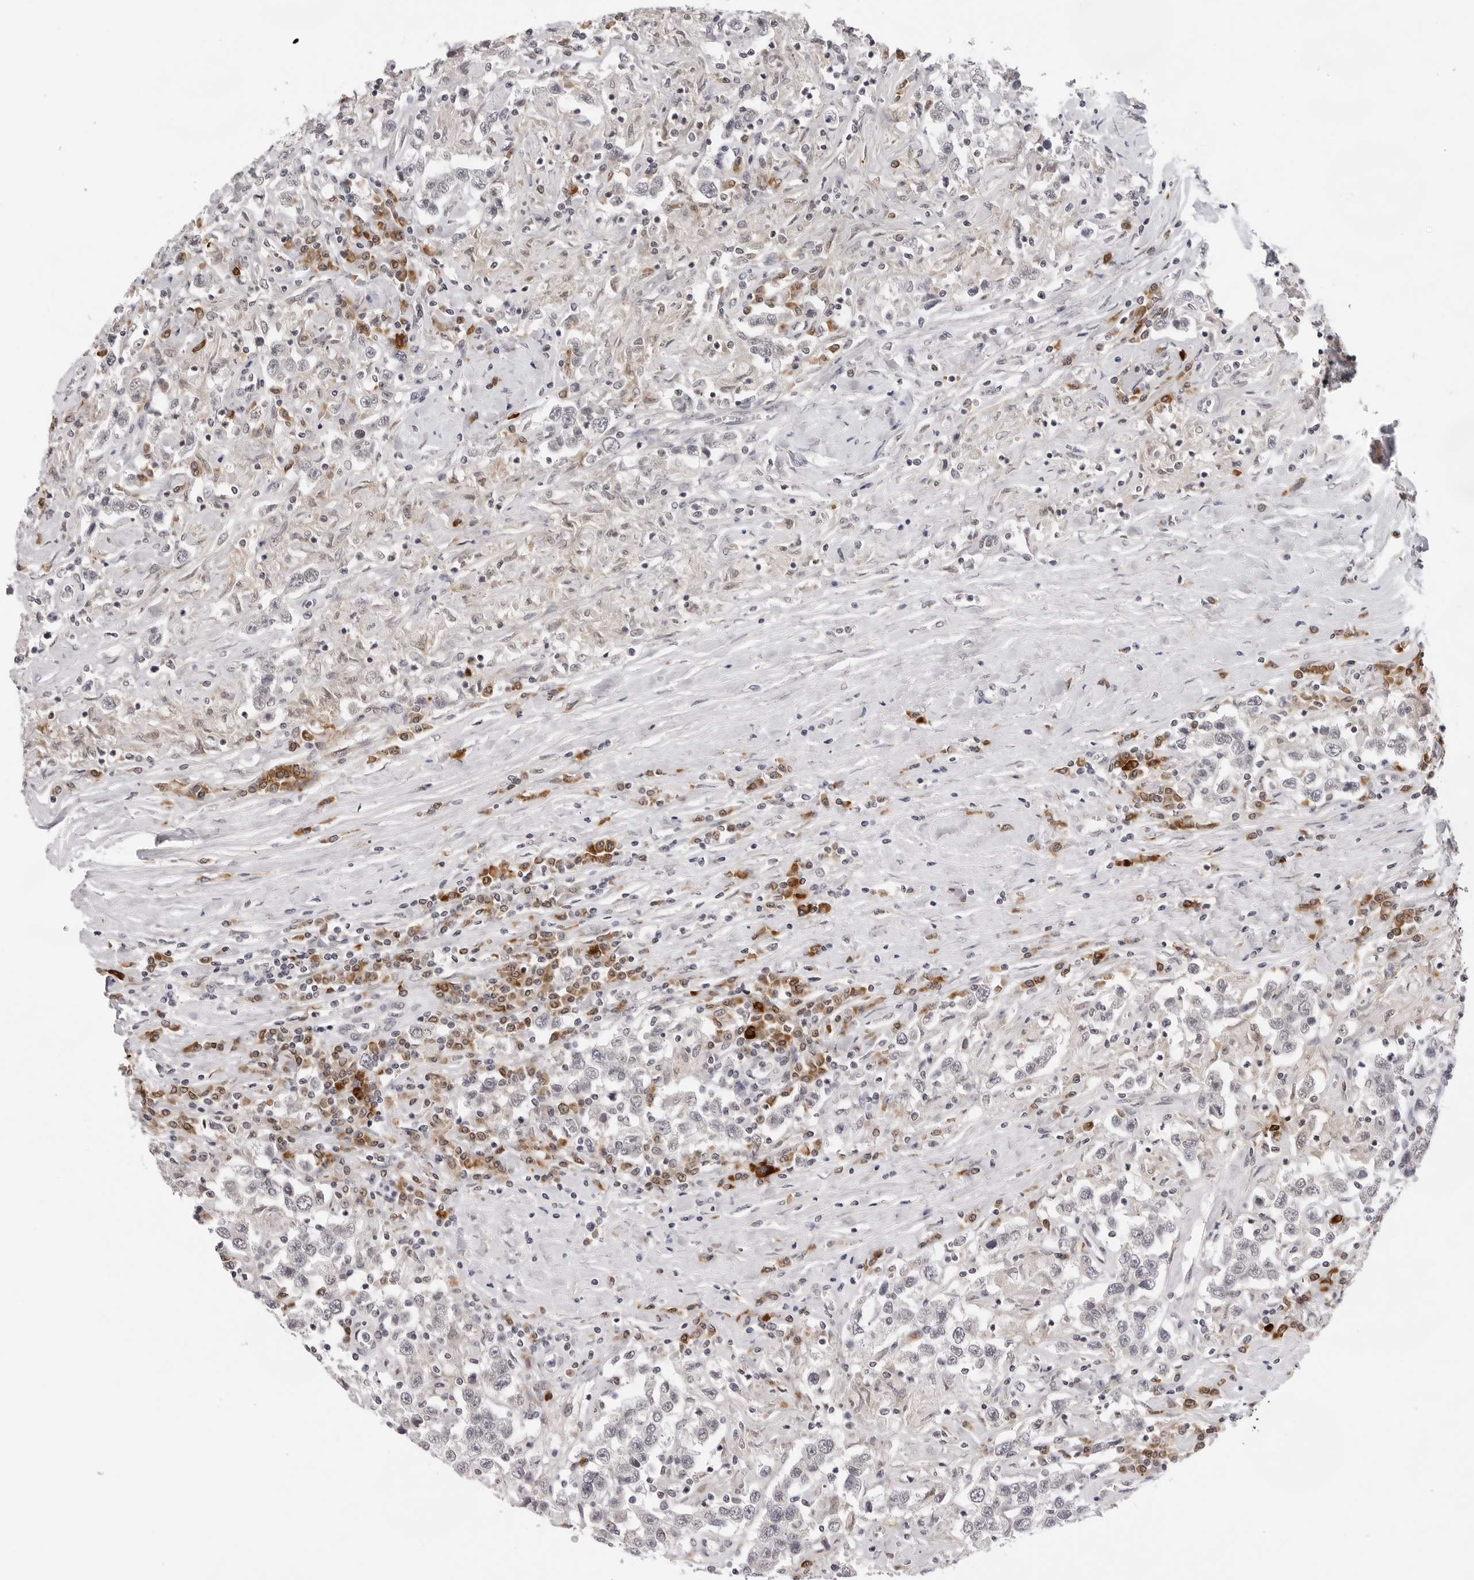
{"staining": {"intensity": "negative", "quantity": "none", "location": "none"}, "tissue": "testis cancer", "cell_type": "Tumor cells", "image_type": "cancer", "snomed": [{"axis": "morphology", "description": "Seminoma, NOS"}, {"axis": "topography", "description": "Testis"}], "caption": "There is no significant expression in tumor cells of seminoma (testis). (DAB (3,3'-diaminobenzidine) IHC visualized using brightfield microscopy, high magnification).", "gene": "IL17RA", "patient": {"sex": "male", "age": 41}}